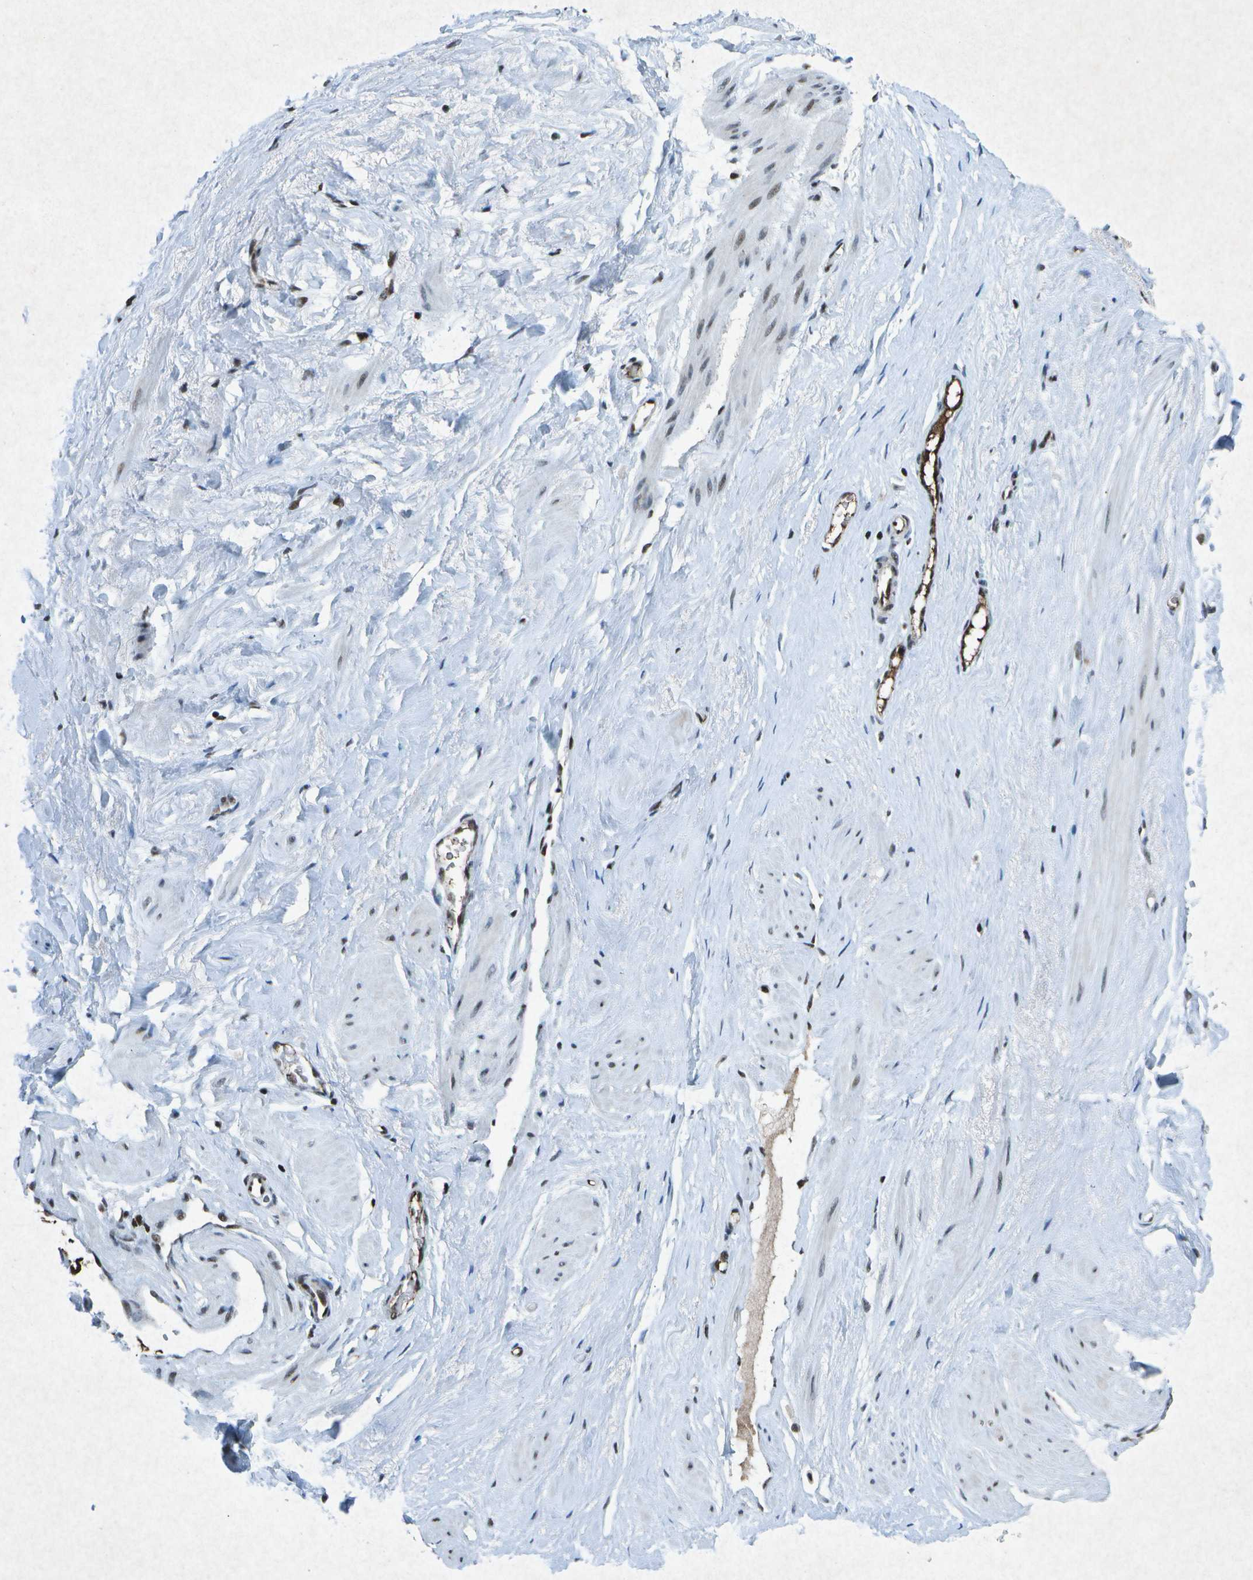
{"staining": {"intensity": "moderate", "quantity": "<25%", "location": "nuclear"}, "tissue": "adipose tissue", "cell_type": "Adipocytes", "image_type": "normal", "snomed": [{"axis": "morphology", "description": "Normal tissue, NOS"}, {"axis": "topography", "description": "Soft tissue"}, {"axis": "topography", "description": "Vascular tissue"}], "caption": "An immunohistochemistry photomicrograph of unremarkable tissue is shown. Protein staining in brown shows moderate nuclear positivity in adipose tissue within adipocytes. The staining is performed using DAB (3,3'-diaminobenzidine) brown chromogen to label protein expression. The nuclei are counter-stained blue using hematoxylin.", "gene": "MTA2", "patient": {"sex": "female", "age": 35}}